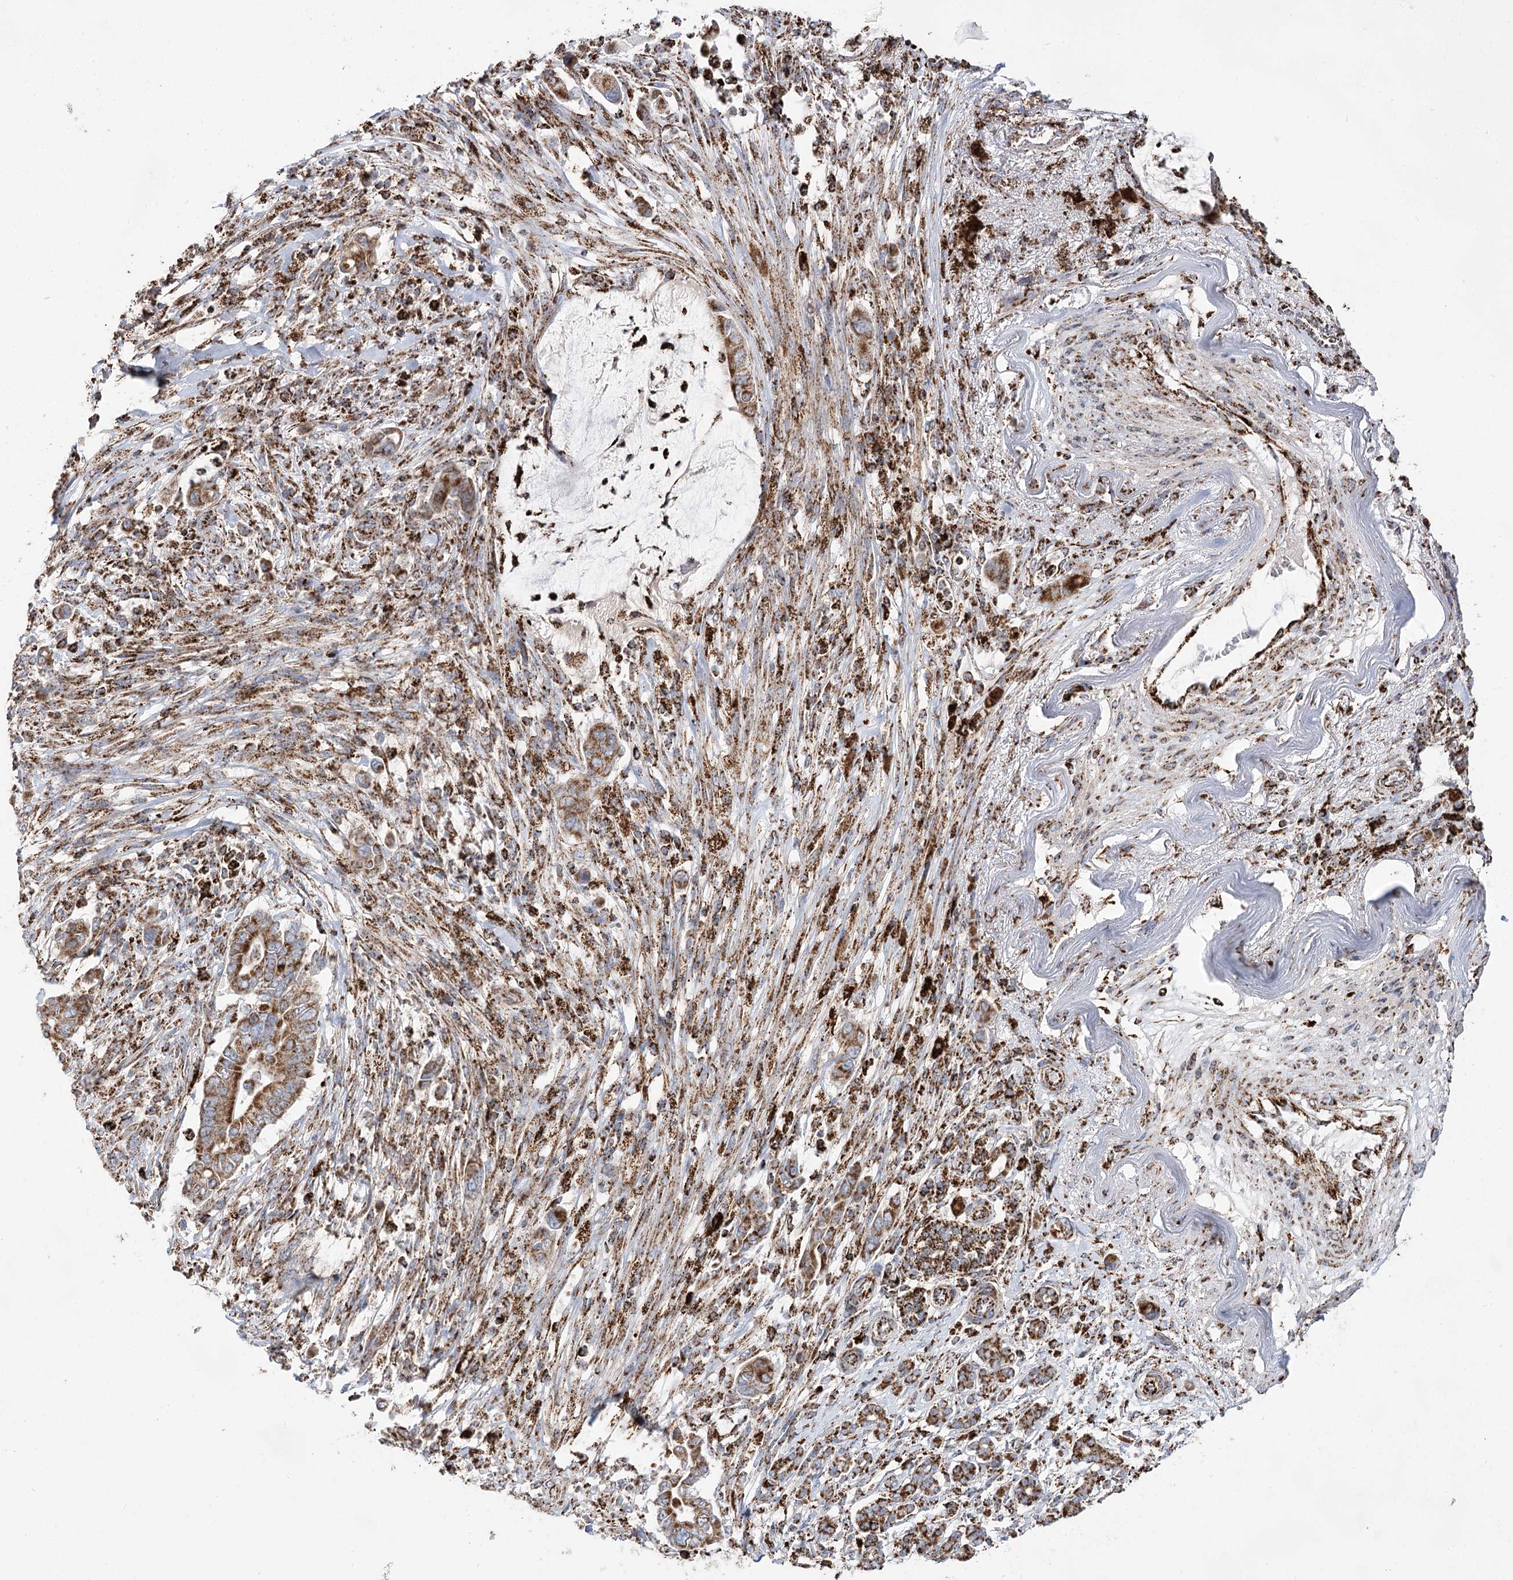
{"staining": {"intensity": "strong", "quantity": ">75%", "location": "cytoplasmic/membranous"}, "tissue": "pancreatic cancer", "cell_type": "Tumor cells", "image_type": "cancer", "snomed": [{"axis": "morphology", "description": "Adenocarcinoma, NOS"}, {"axis": "topography", "description": "Pancreas"}], "caption": "An image of pancreatic cancer (adenocarcinoma) stained for a protein reveals strong cytoplasmic/membranous brown staining in tumor cells. The staining was performed using DAB to visualize the protein expression in brown, while the nuclei were stained in blue with hematoxylin (Magnification: 20x).", "gene": "NADK2", "patient": {"sex": "male", "age": 68}}